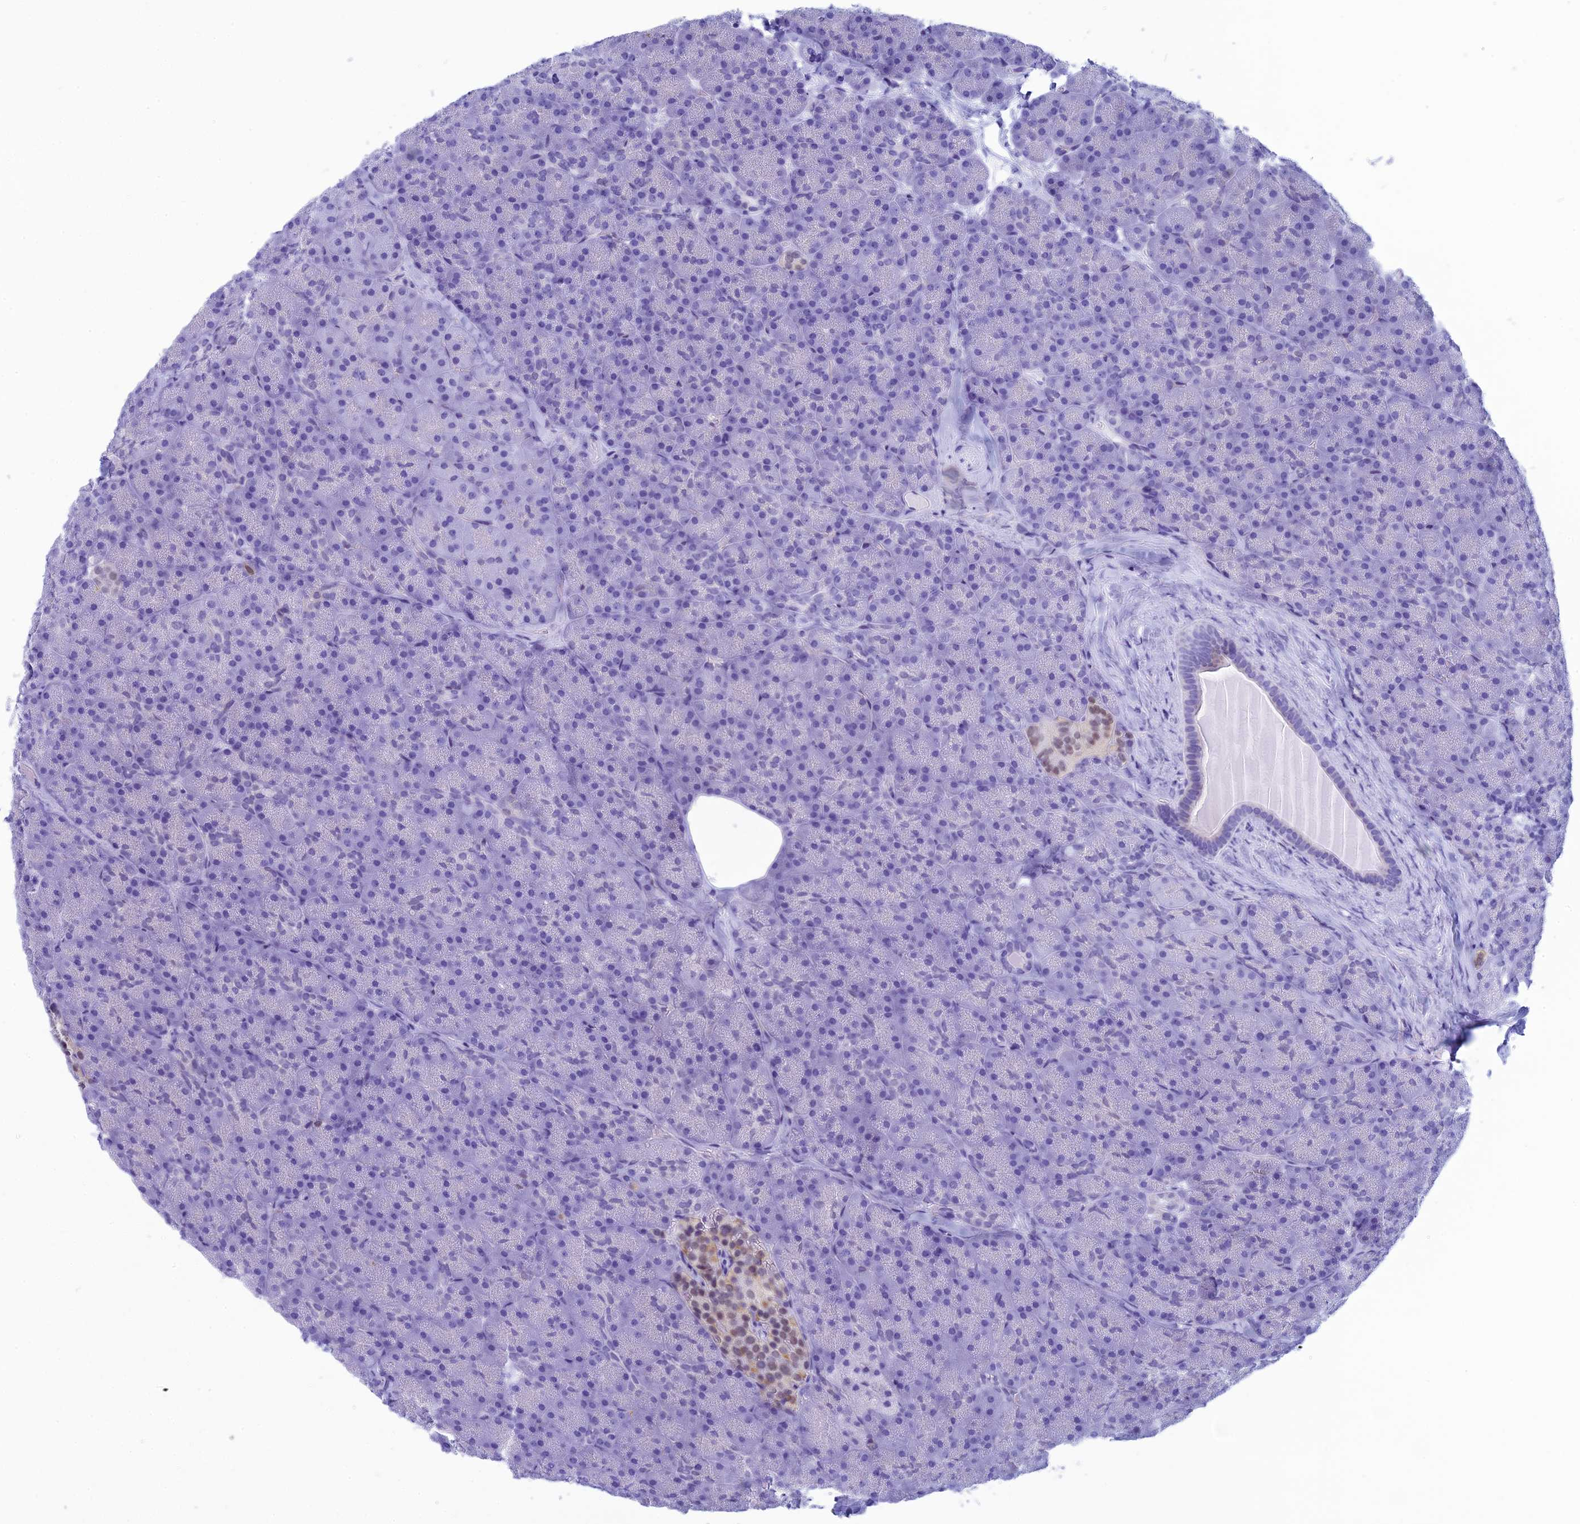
{"staining": {"intensity": "negative", "quantity": "none", "location": "none"}, "tissue": "pancreas", "cell_type": "Exocrine glandular cells", "image_type": "normal", "snomed": [{"axis": "morphology", "description": "Normal tissue, NOS"}, {"axis": "topography", "description": "Pancreas"}], "caption": "High magnification brightfield microscopy of normal pancreas stained with DAB (3,3'-diaminobenzidine) (brown) and counterstained with hematoxylin (blue): exocrine glandular cells show no significant positivity. (DAB (3,3'-diaminobenzidine) immunohistochemistry, high magnification).", "gene": "FAM169A", "patient": {"sex": "male", "age": 36}}